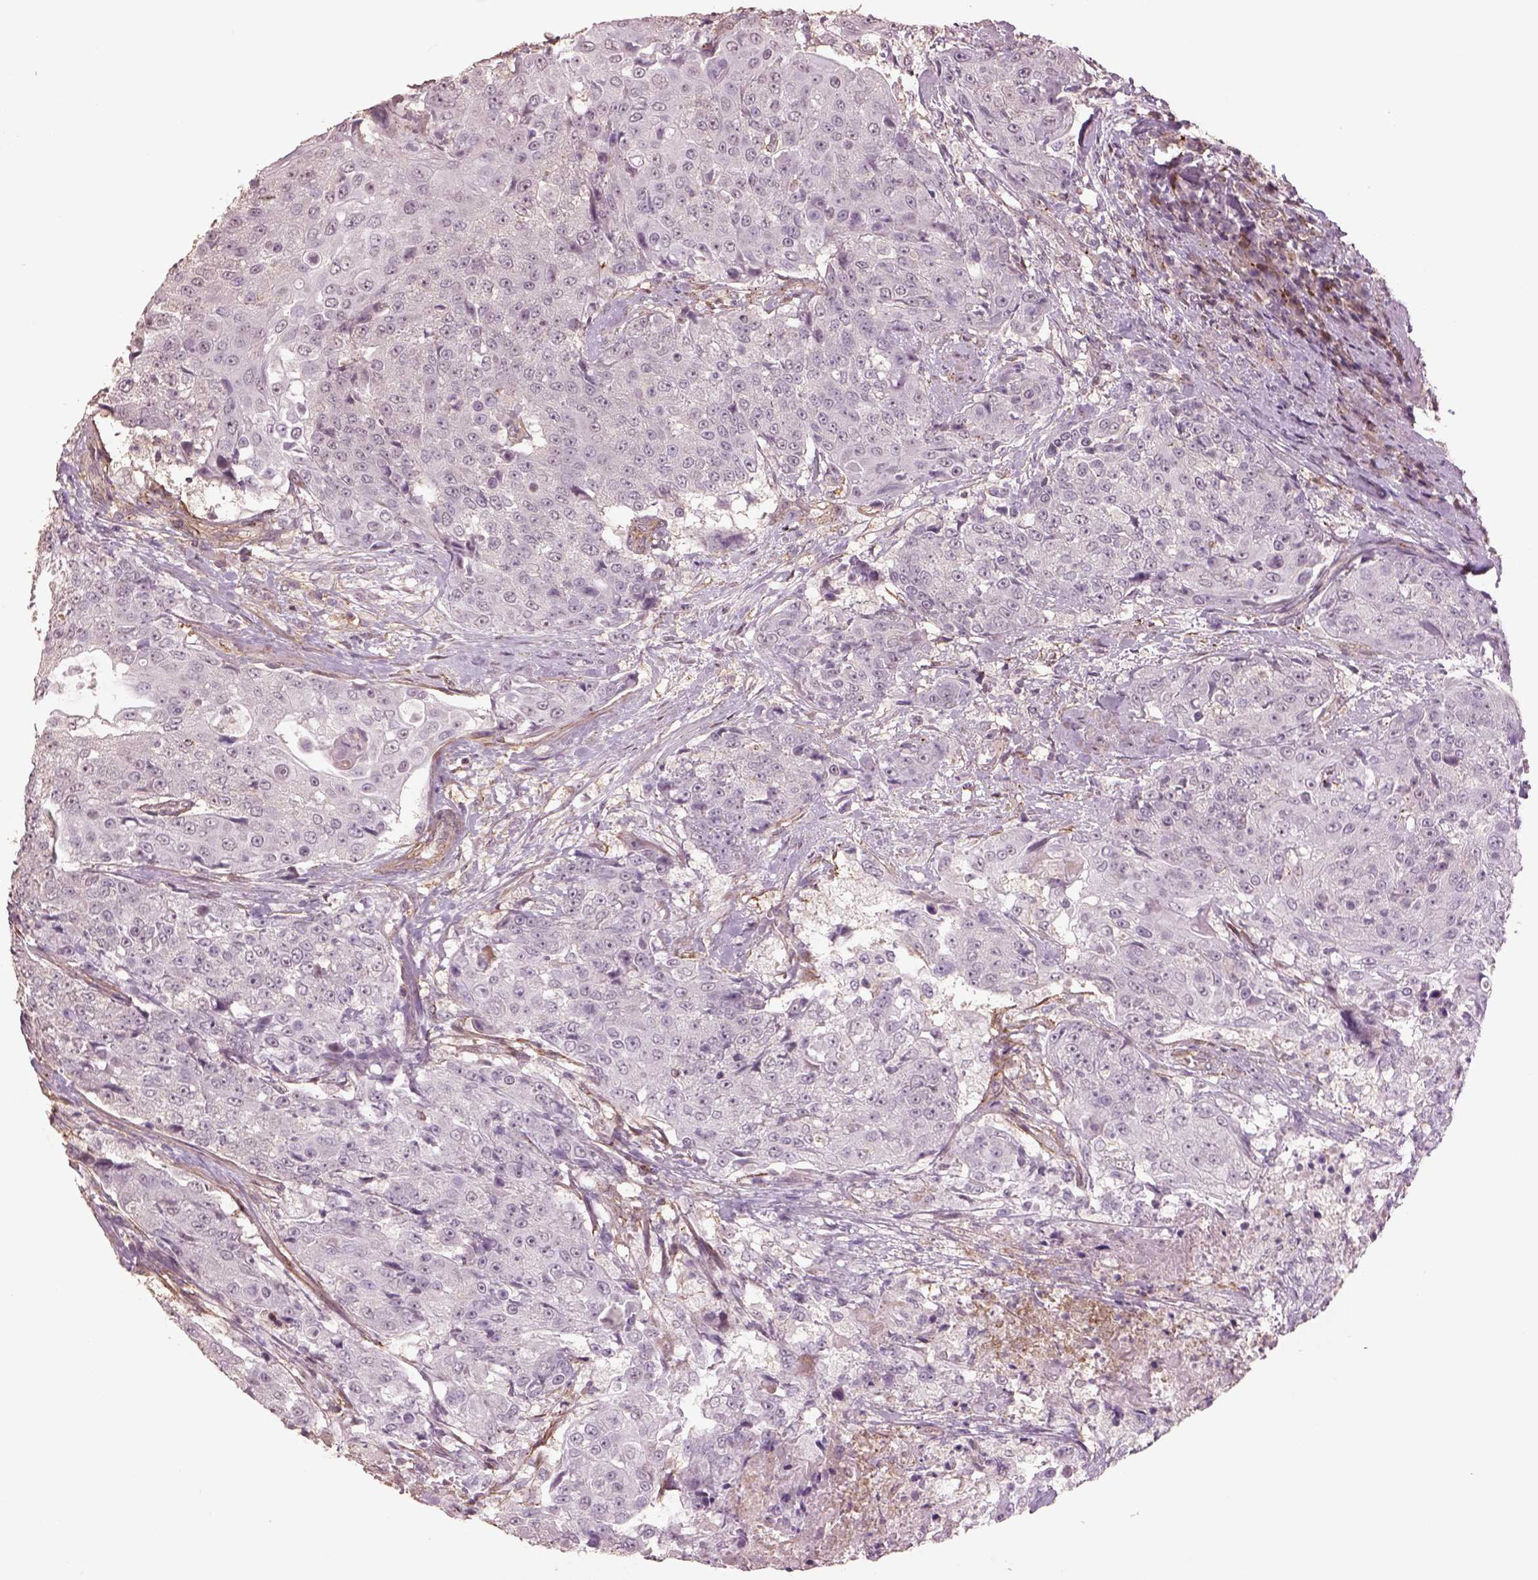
{"staining": {"intensity": "negative", "quantity": "none", "location": "none"}, "tissue": "urothelial cancer", "cell_type": "Tumor cells", "image_type": "cancer", "snomed": [{"axis": "morphology", "description": "Urothelial carcinoma, High grade"}, {"axis": "topography", "description": "Urinary bladder"}], "caption": "A high-resolution micrograph shows IHC staining of urothelial cancer, which exhibits no significant staining in tumor cells.", "gene": "LIN7A", "patient": {"sex": "female", "age": 63}}